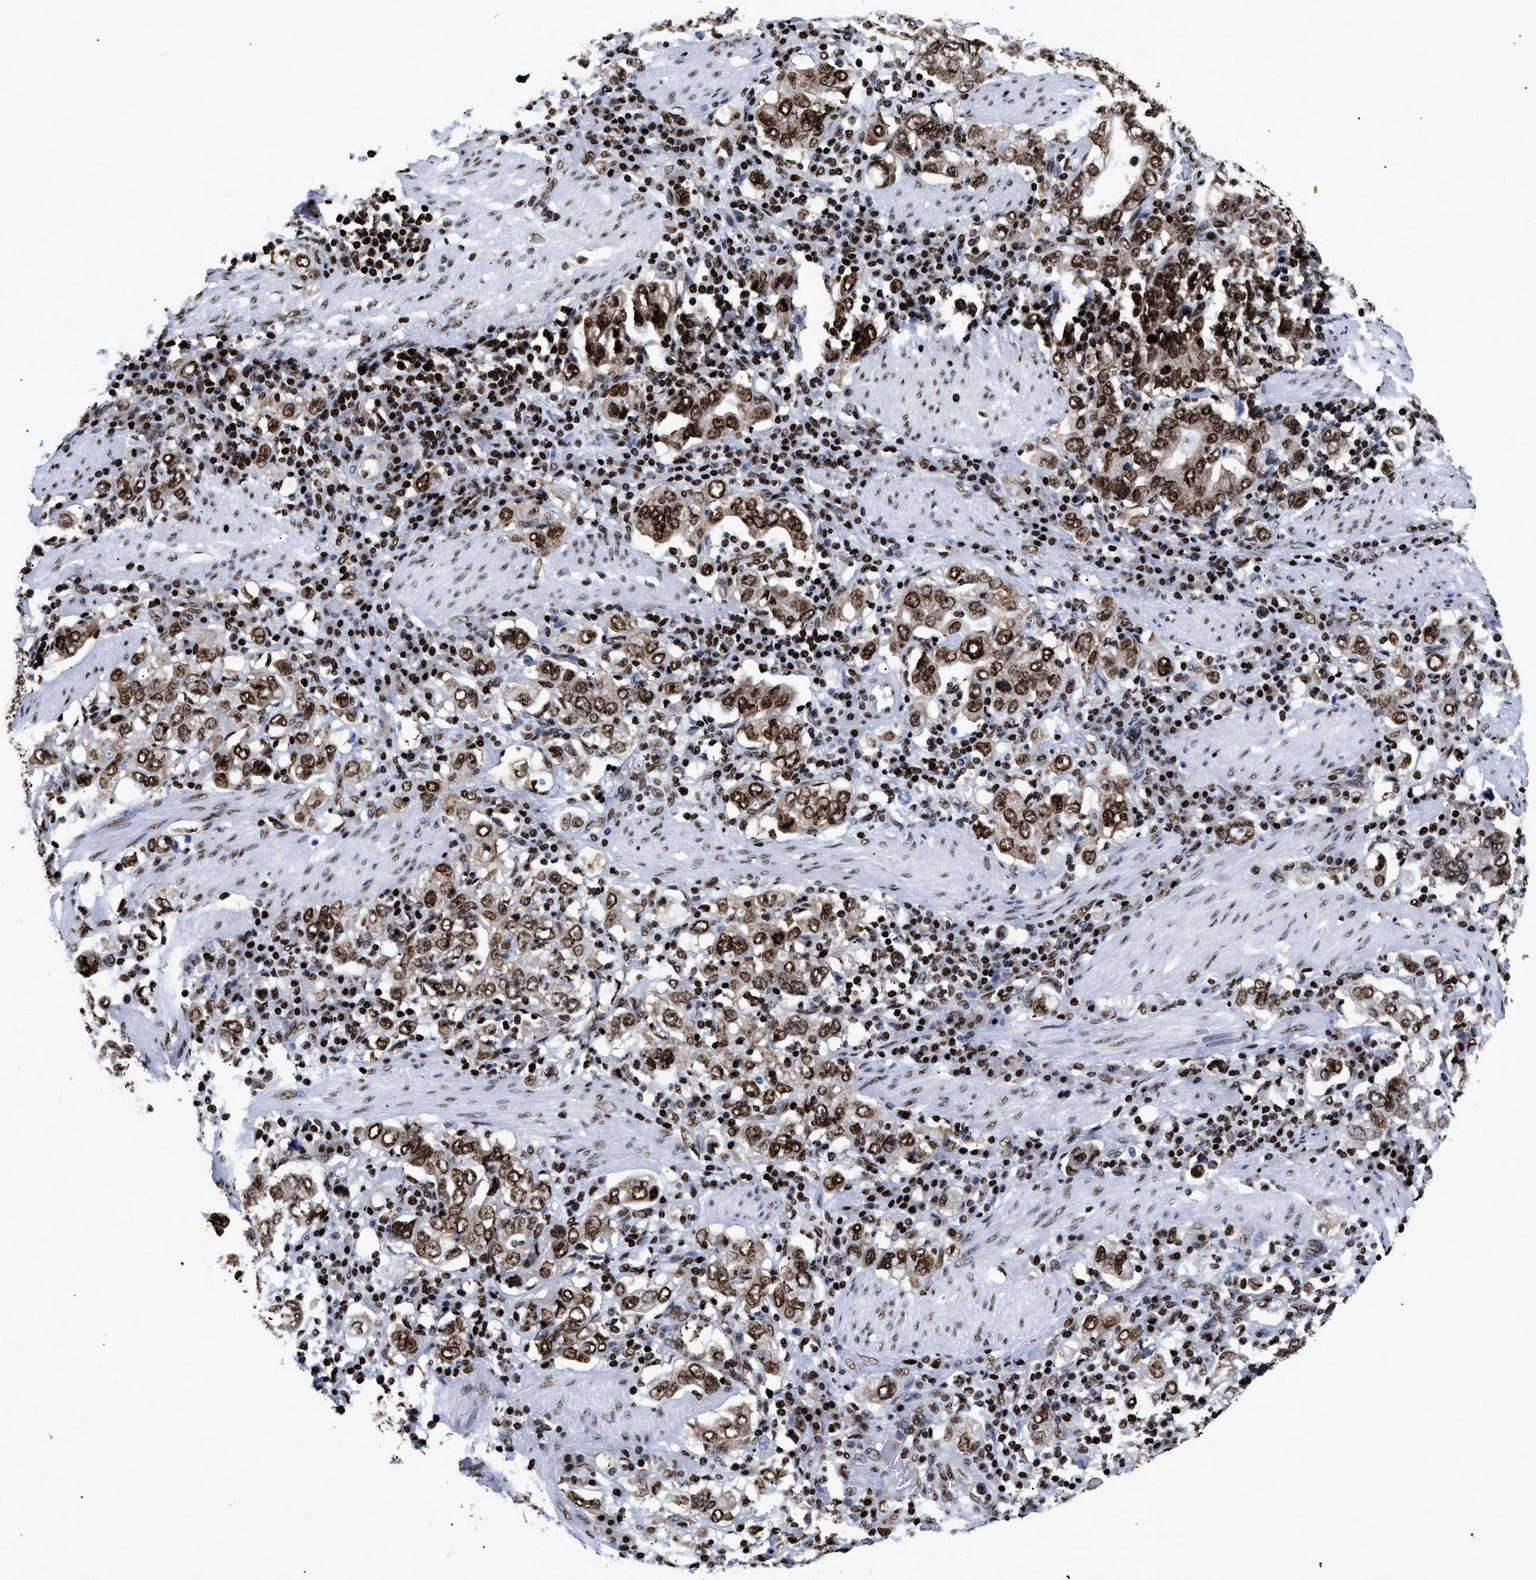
{"staining": {"intensity": "strong", "quantity": ">75%", "location": "cytoplasmic/membranous,nuclear"}, "tissue": "stomach cancer", "cell_type": "Tumor cells", "image_type": "cancer", "snomed": [{"axis": "morphology", "description": "Adenocarcinoma, NOS"}, {"axis": "topography", "description": "Stomach, upper"}], "caption": "The histopathology image exhibits staining of adenocarcinoma (stomach), revealing strong cytoplasmic/membranous and nuclear protein staining (brown color) within tumor cells.", "gene": "CALHM3", "patient": {"sex": "male", "age": 62}}